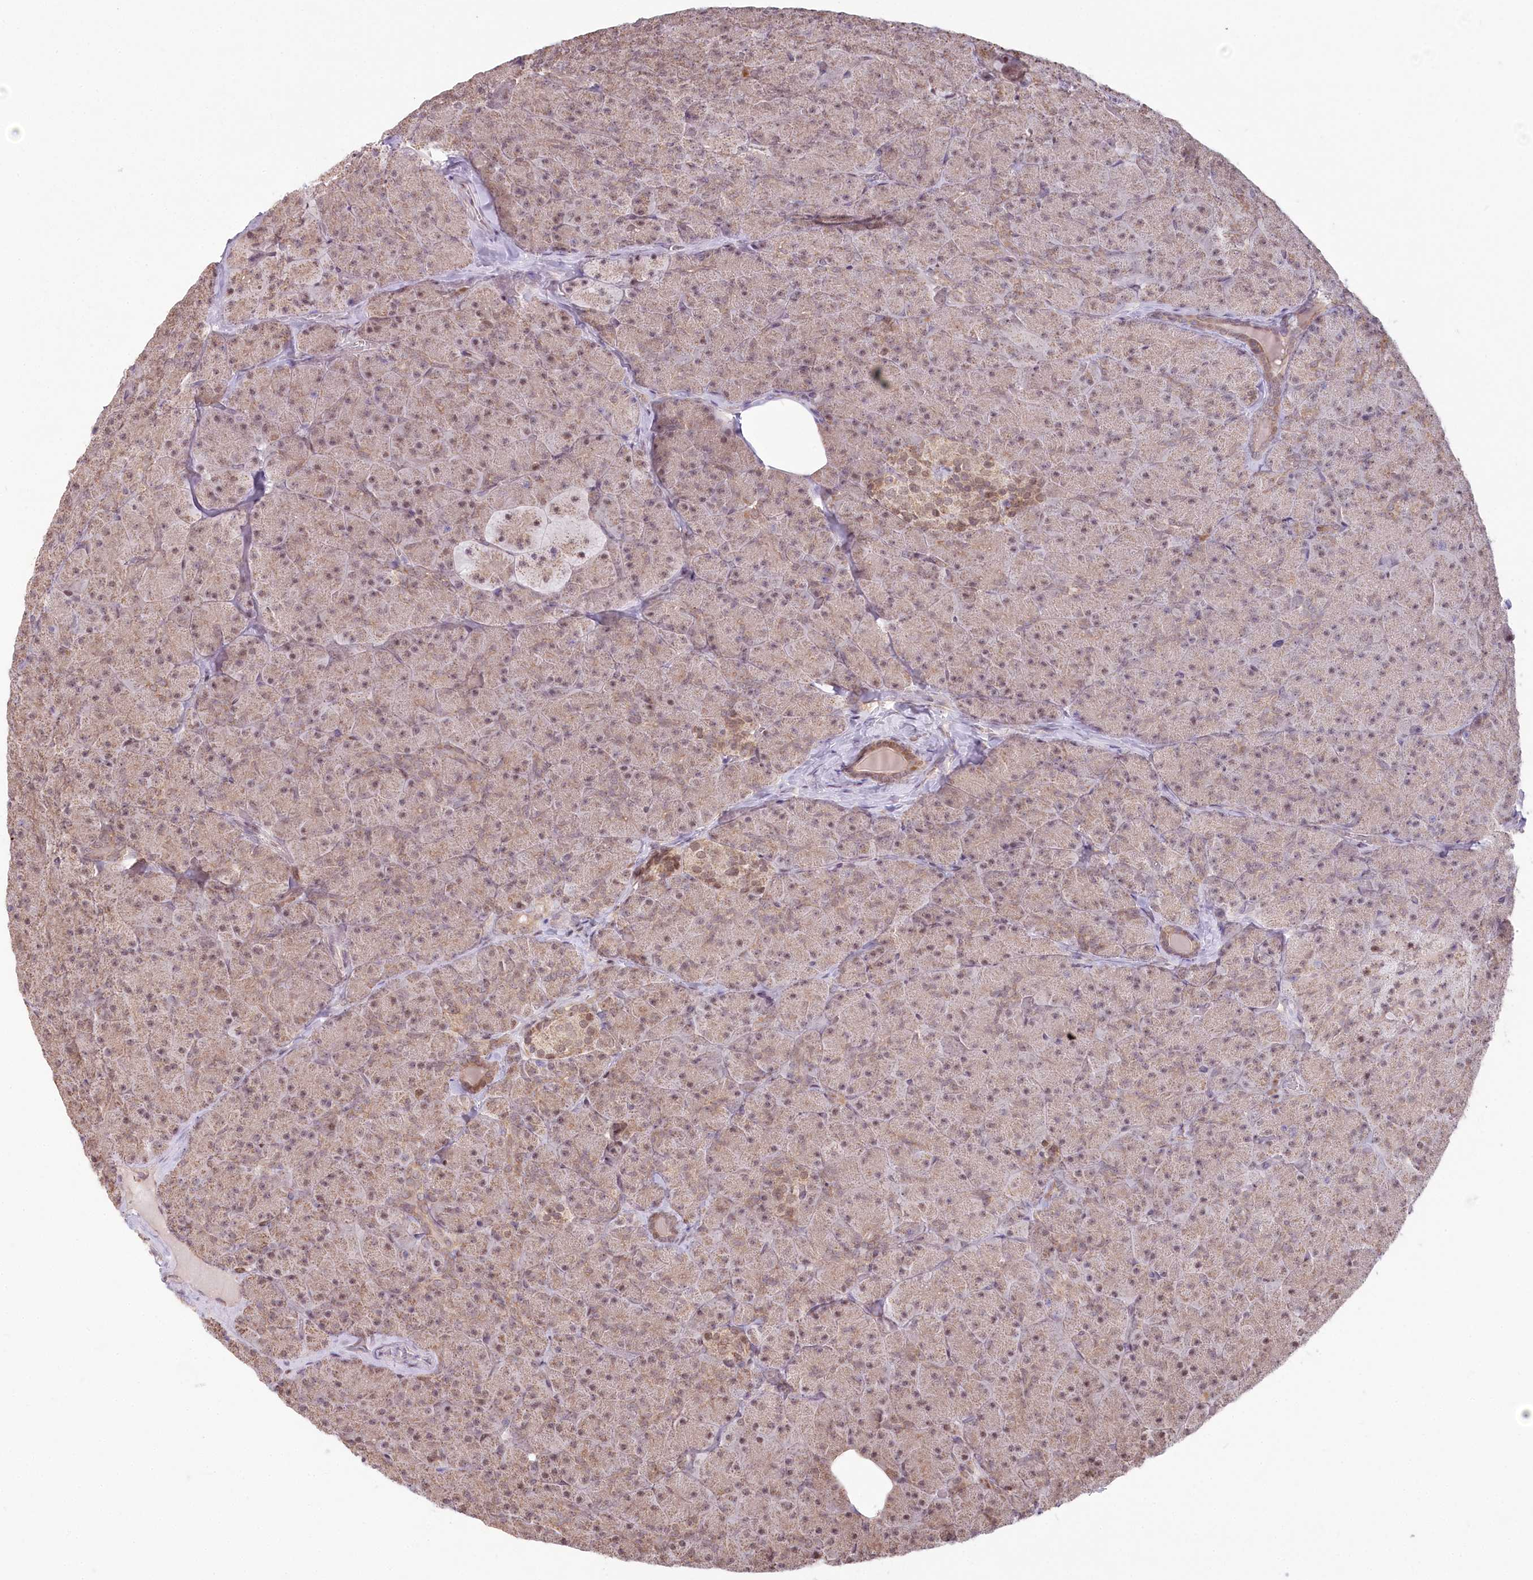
{"staining": {"intensity": "moderate", "quantity": ">75%", "location": "cytoplasmic/membranous,nuclear"}, "tissue": "pancreas", "cell_type": "Exocrine glandular cells", "image_type": "normal", "snomed": [{"axis": "morphology", "description": "Normal tissue, NOS"}, {"axis": "topography", "description": "Pancreas"}], "caption": "Pancreas stained with DAB immunohistochemistry exhibits medium levels of moderate cytoplasmic/membranous,nuclear staining in about >75% of exocrine glandular cells. Ihc stains the protein of interest in brown and the nuclei are stained blue.", "gene": "PYURF", "patient": {"sex": "male", "age": 36}}